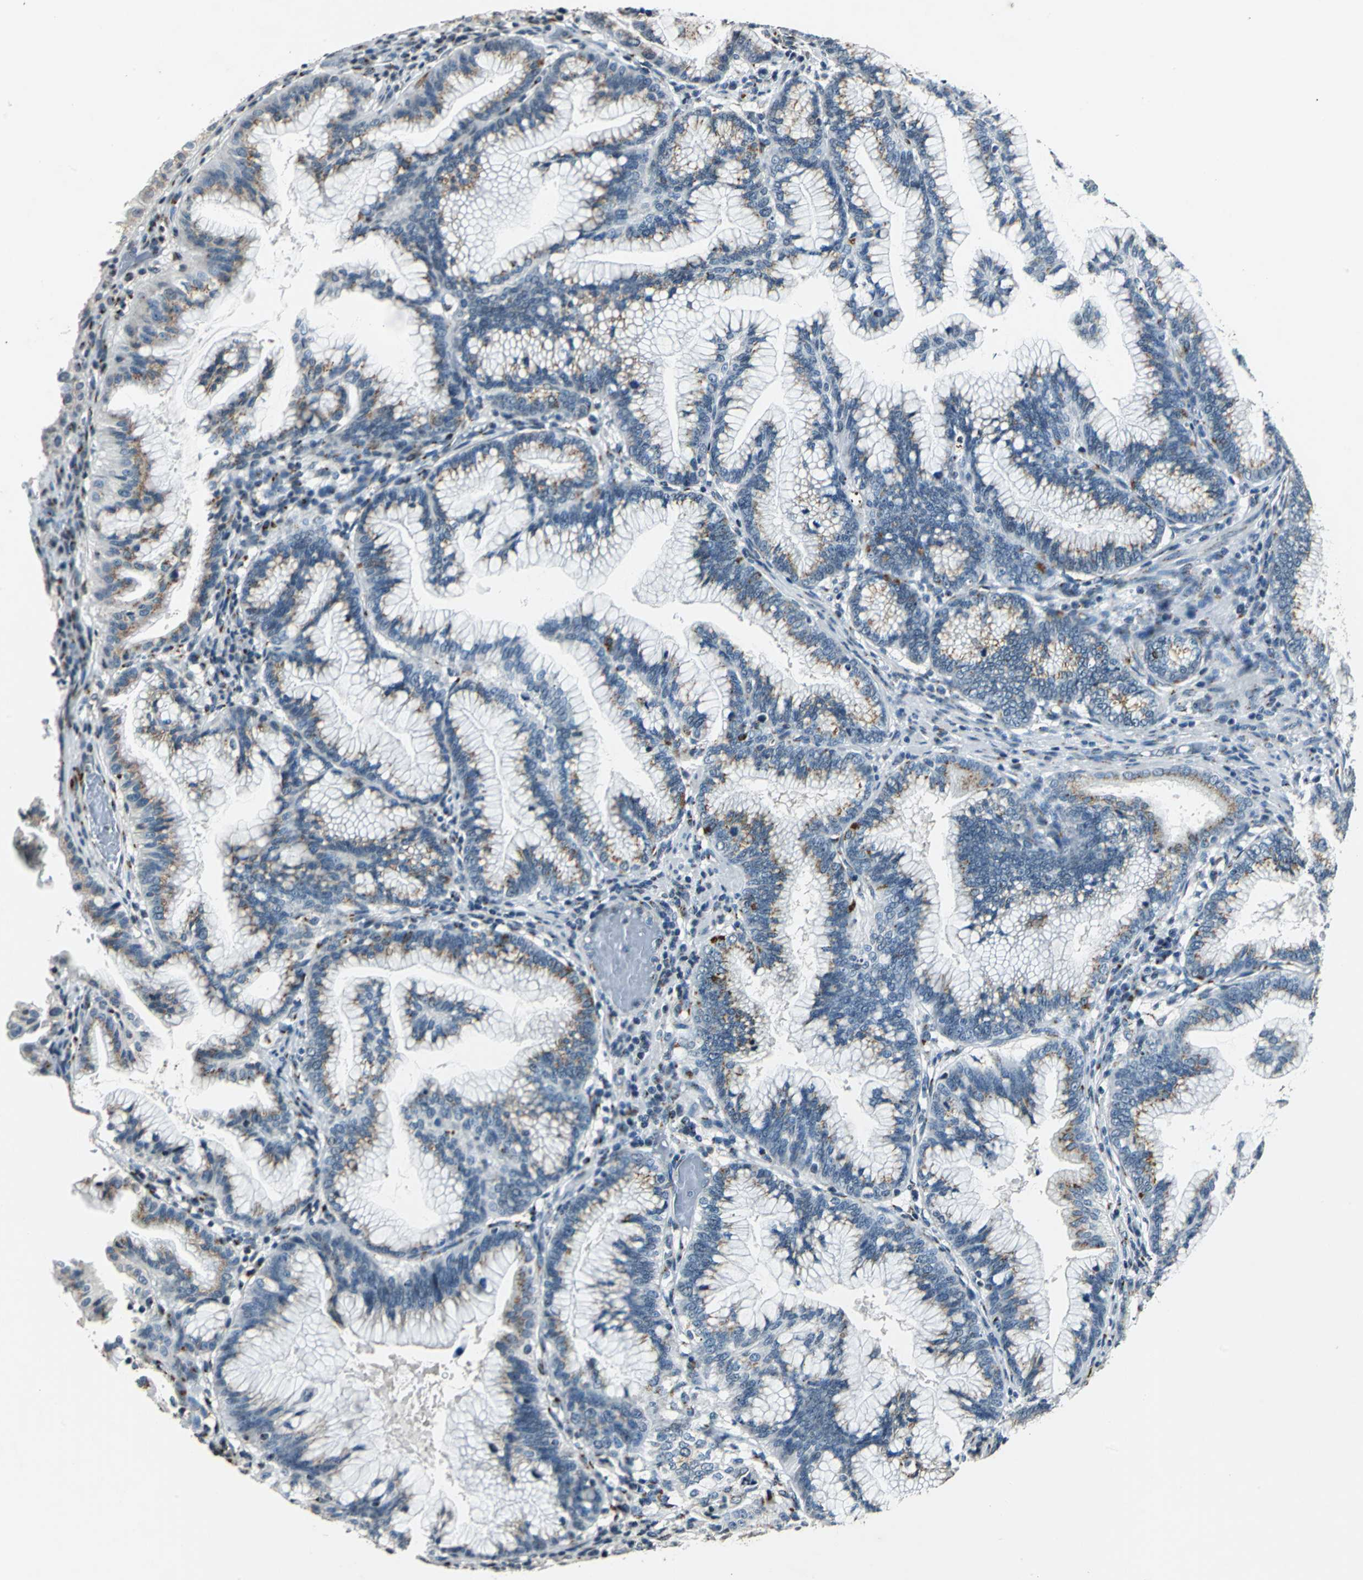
{"staining": {"intensity": "moderate", "quantity": "25%-75%", "location": "cytoplasmic/membranous"}, "tissue": "pancreatic cancer", "cell_type": "Tumor cells", "image_type": "cancer", "snomed": [{"axis": "morphology", "description": "Adenocarcinoma, NOS"}, {"axis": "topography", "description": "Pancreas"}], "caption": "Pancreatic cancer stained with DAB immunohistochemistry displays medium levels of moderate cytoplasmic/membranous staining in about 25%-75% of tumor cells.", "gene": "TMEM115", "patient": {"sex": "female", "age": 64}}